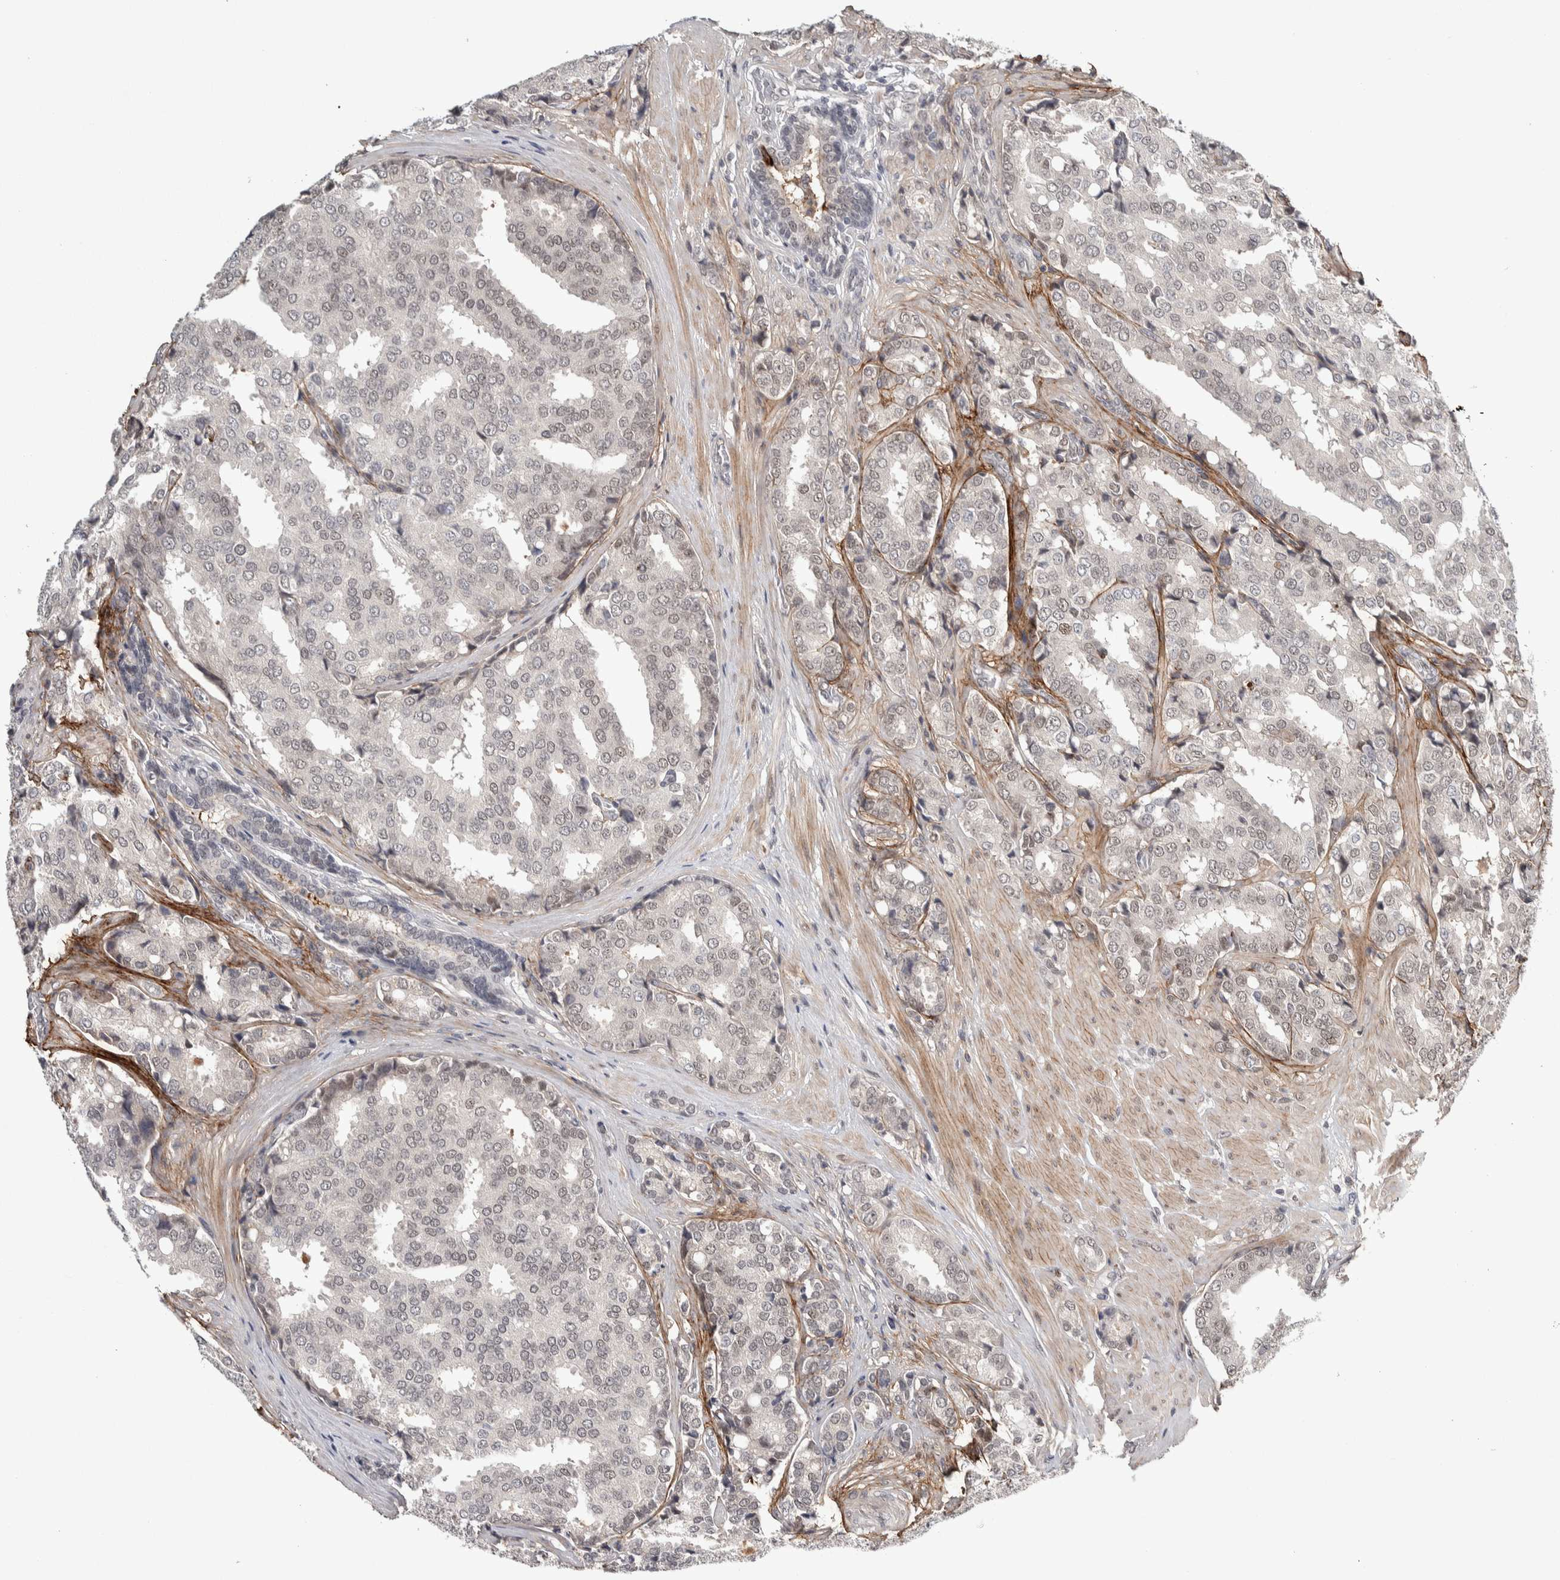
{"staining": {"intensity": "weak", "quantity": "25%-75%", "location": "nuclear"}, "tissue": "prostate cancer", "cell_type": "Tumor cells", "image_type": "cancer", "snomed": [{"axis": "morphology", "description": "Adenocarcinoma, High grade"}, {"axis": "topography", "description": "Prostate"}], "caption": "This micrograph reveals prostate cancer stained with IHC to label a protein in brown. The nuclear of tumor cells show weak positivity for the protein. Nuclei are counter-stained blue.", "gene": "ASPN", "patient": {"sex": "male", "age": 50}}